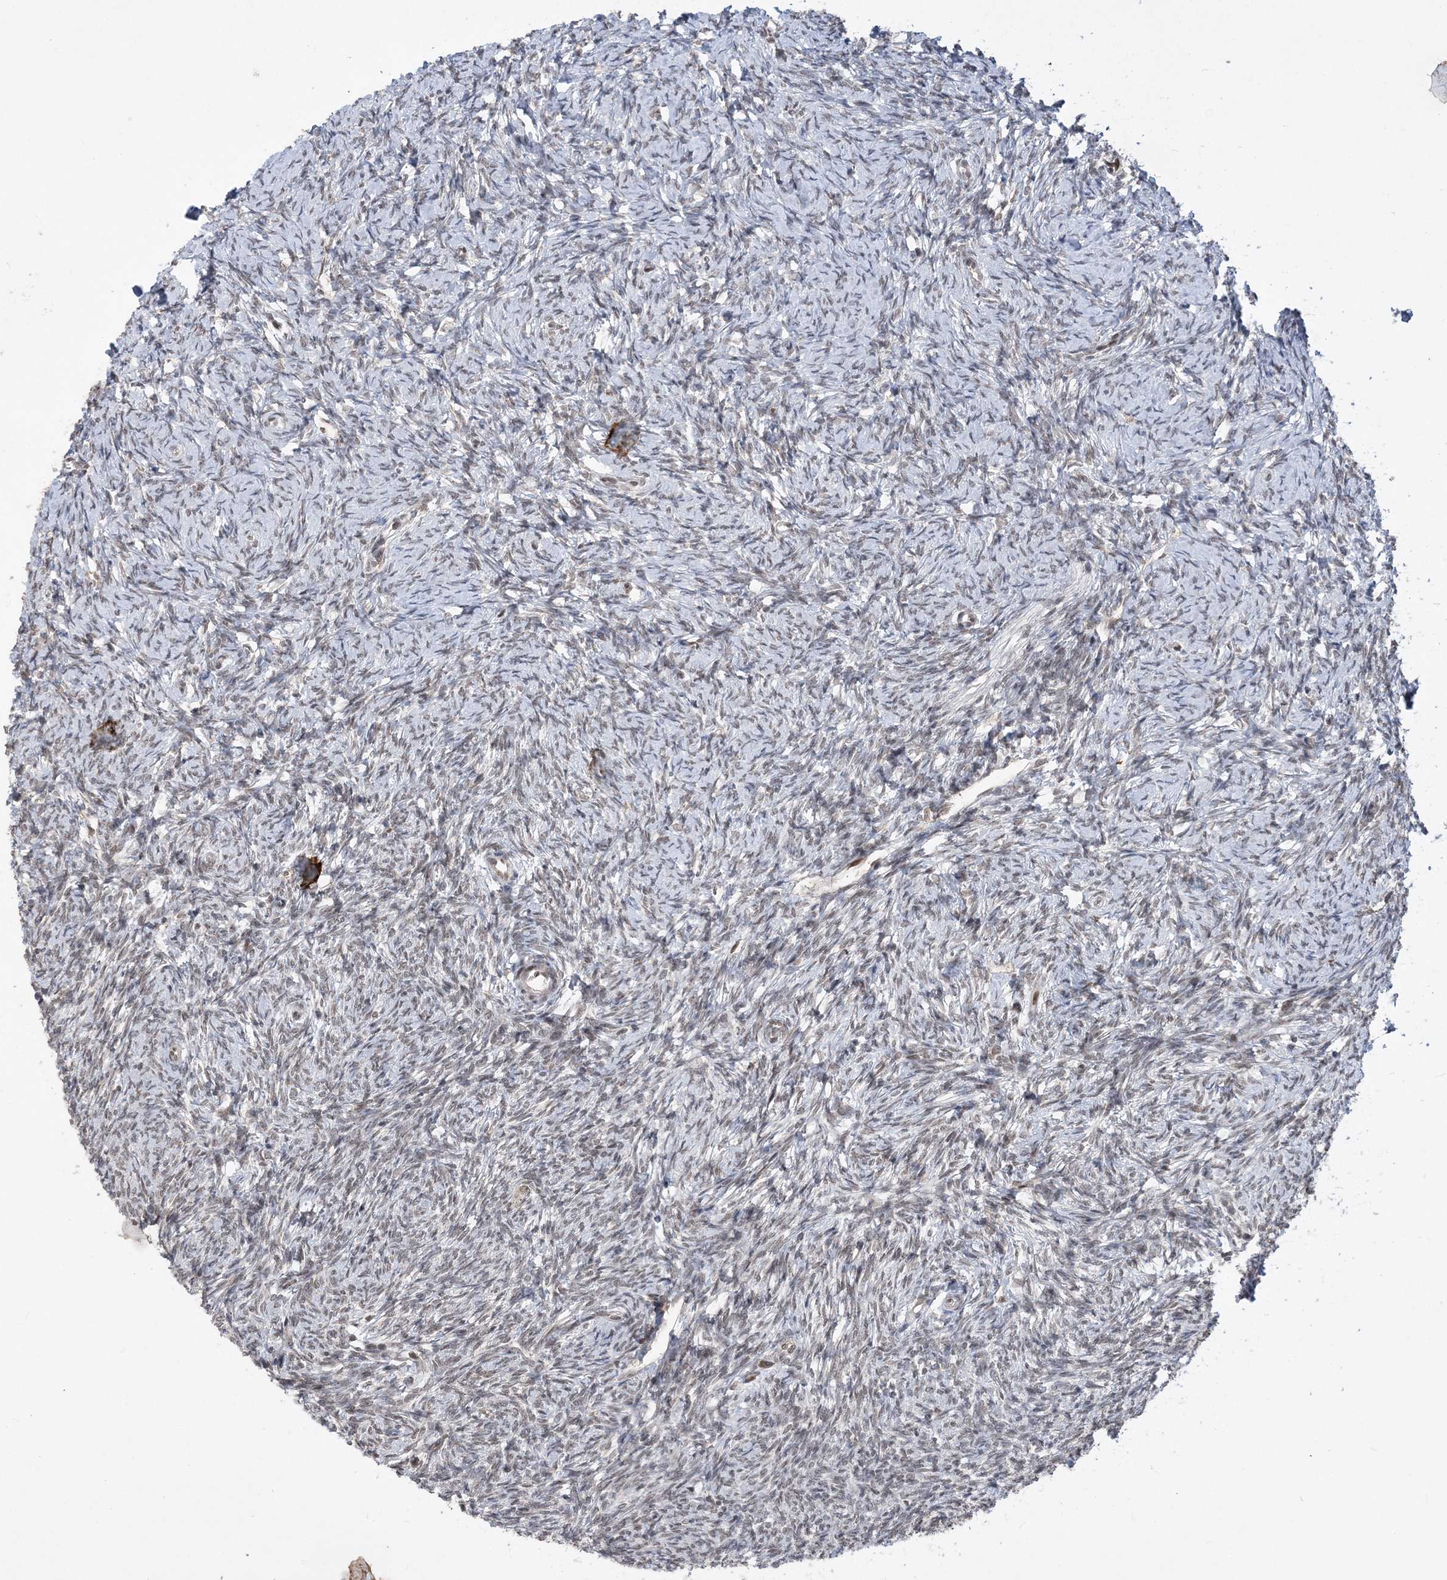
{"staining": {"intensity": "weak", "quantity": ">75%", "location": "cytoplasmic/membranous"}, "tissue": "ovary", "cell_type": "Follicle cells", "image_type": "normal", "snomed": [{"axis": "morphology", "description": "Normal tissue, NOS"}, {"axis": "morphology", "description": "Cyst, NOS"}, {"axis": "topography", "description": "Ovary"}], "caption": "Ovary stained with DAB IHC shows low levels of weak cytoplasmic/membranous positivity in about >75% of follicle cells.", "gene": "WAC", "patient": {"sex": "female", "age": 33}}